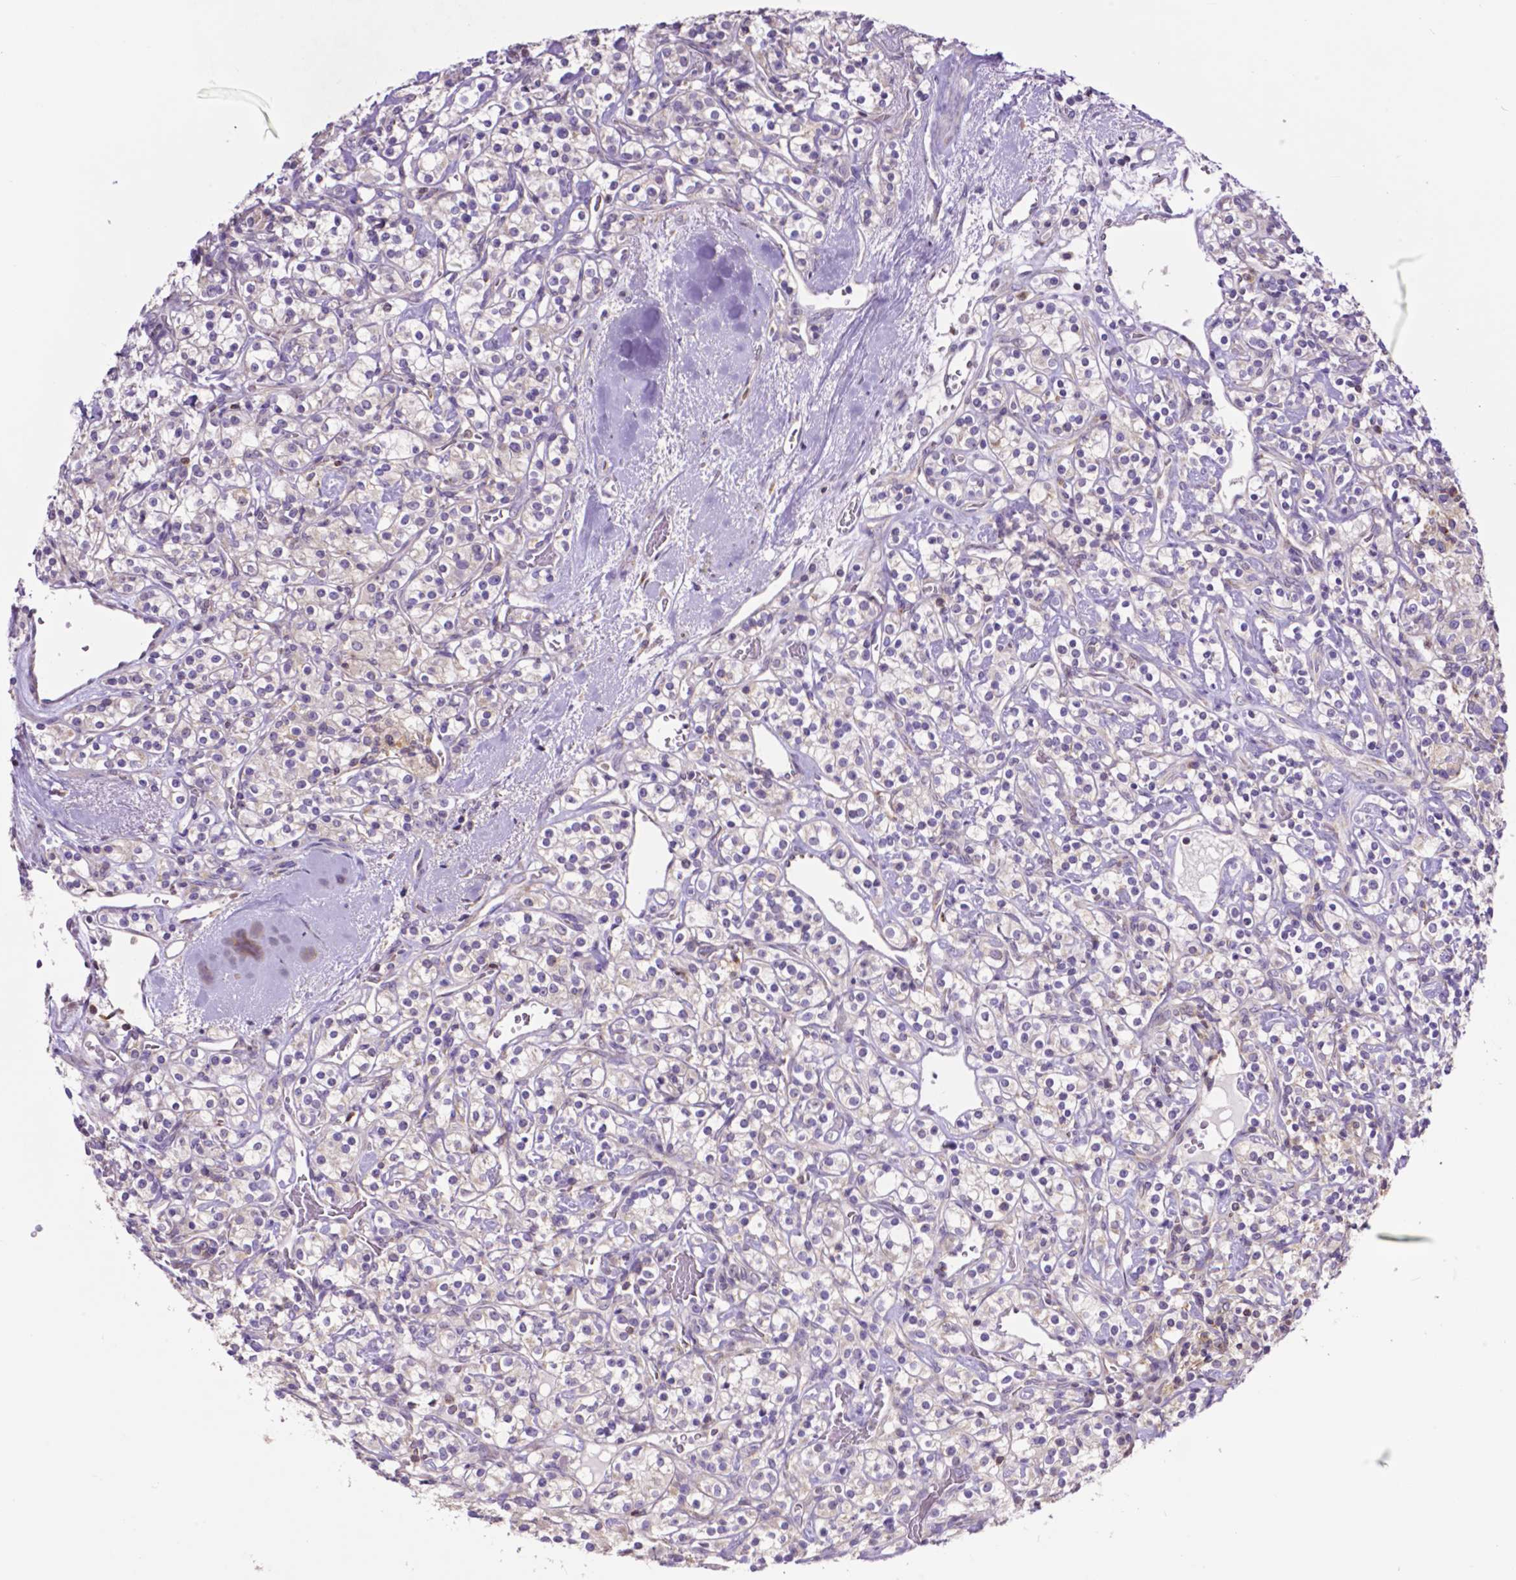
{"staining": {"intensity": "negative", "quantity": "none", "location": "none"}, "tissue": "renal cancer", "cell_type": "Tumor cells", "image_type": "cancer", "snomed": [{"axis": "morphology", "description": "Adenocarcinoma, NOS"}, {"axis": "topography", "description": "Kidney"}], "caption": "Histopathology image shows no protein staining in tumor cells of adenocarcinoma (renal) tissue.", "gene": "MCL1", "patient": {"sex": "male", "age": 77}}